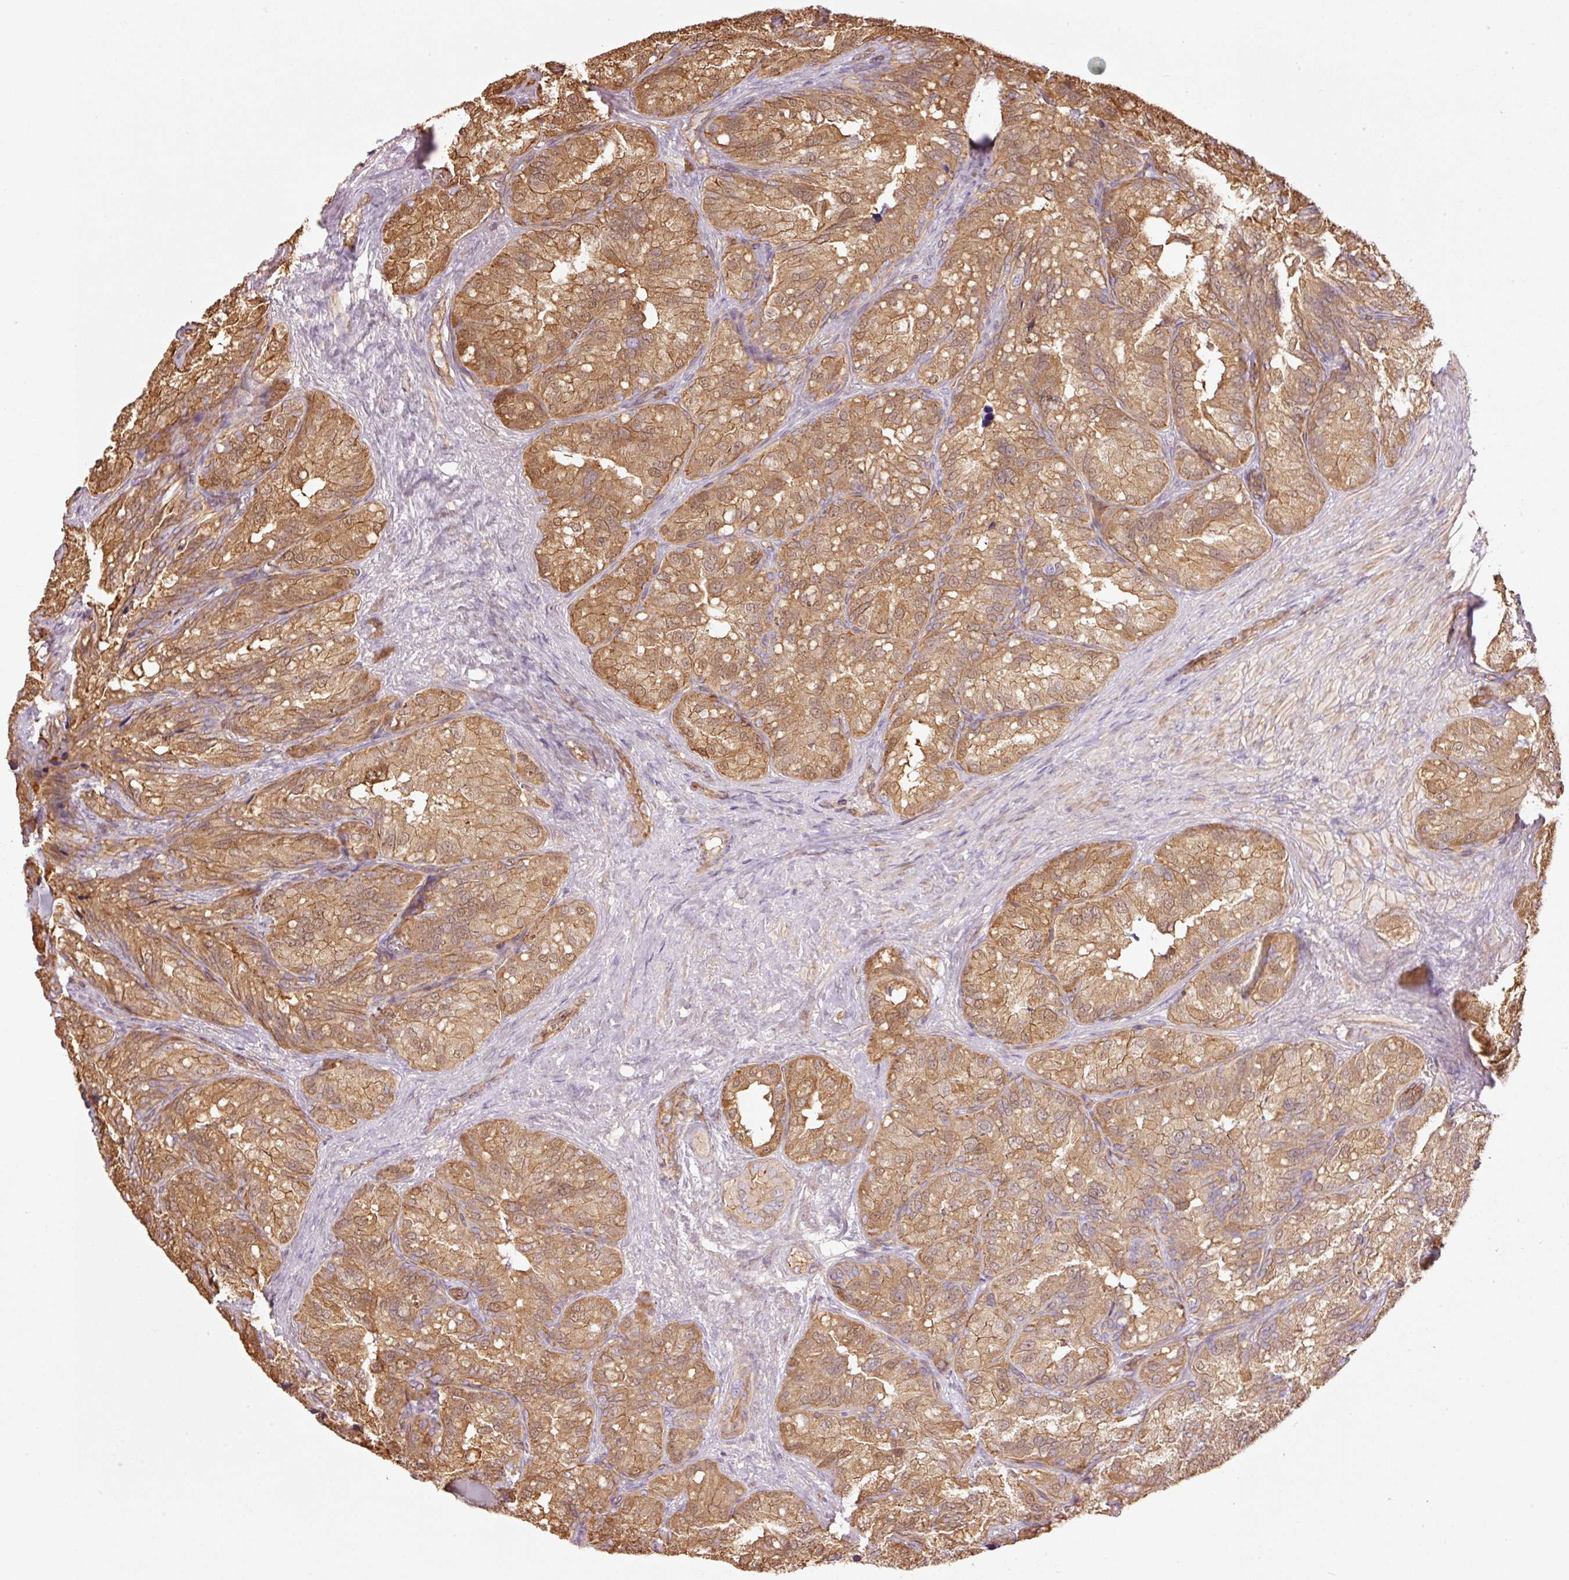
{"staining": {"intensity": "moderate", "quantity": ">75%", "location": "cytoplasmic/membranous,nuclear"}, "tissue": "seminal vesicle", "cell_type": "Glandular cells", "image_type": "normal", "snomed": [{"axis": "morphology", "description": "Normal tissue, NOS"}, {"axis": "topography", "description": "Seminal veicle"}], "caption": "This histopathology image displays unremarkable seminal vesicle stained with immunohistochemistry (IHC) to label a protein in brown. The cytoplasmic/membranous,nuclear of glandular cells show moderate positivity for the protein. Nuclei are counter-stained blue.", "gene": "PPP1R1B", "patient": {"sex": "male", "age": 69}}